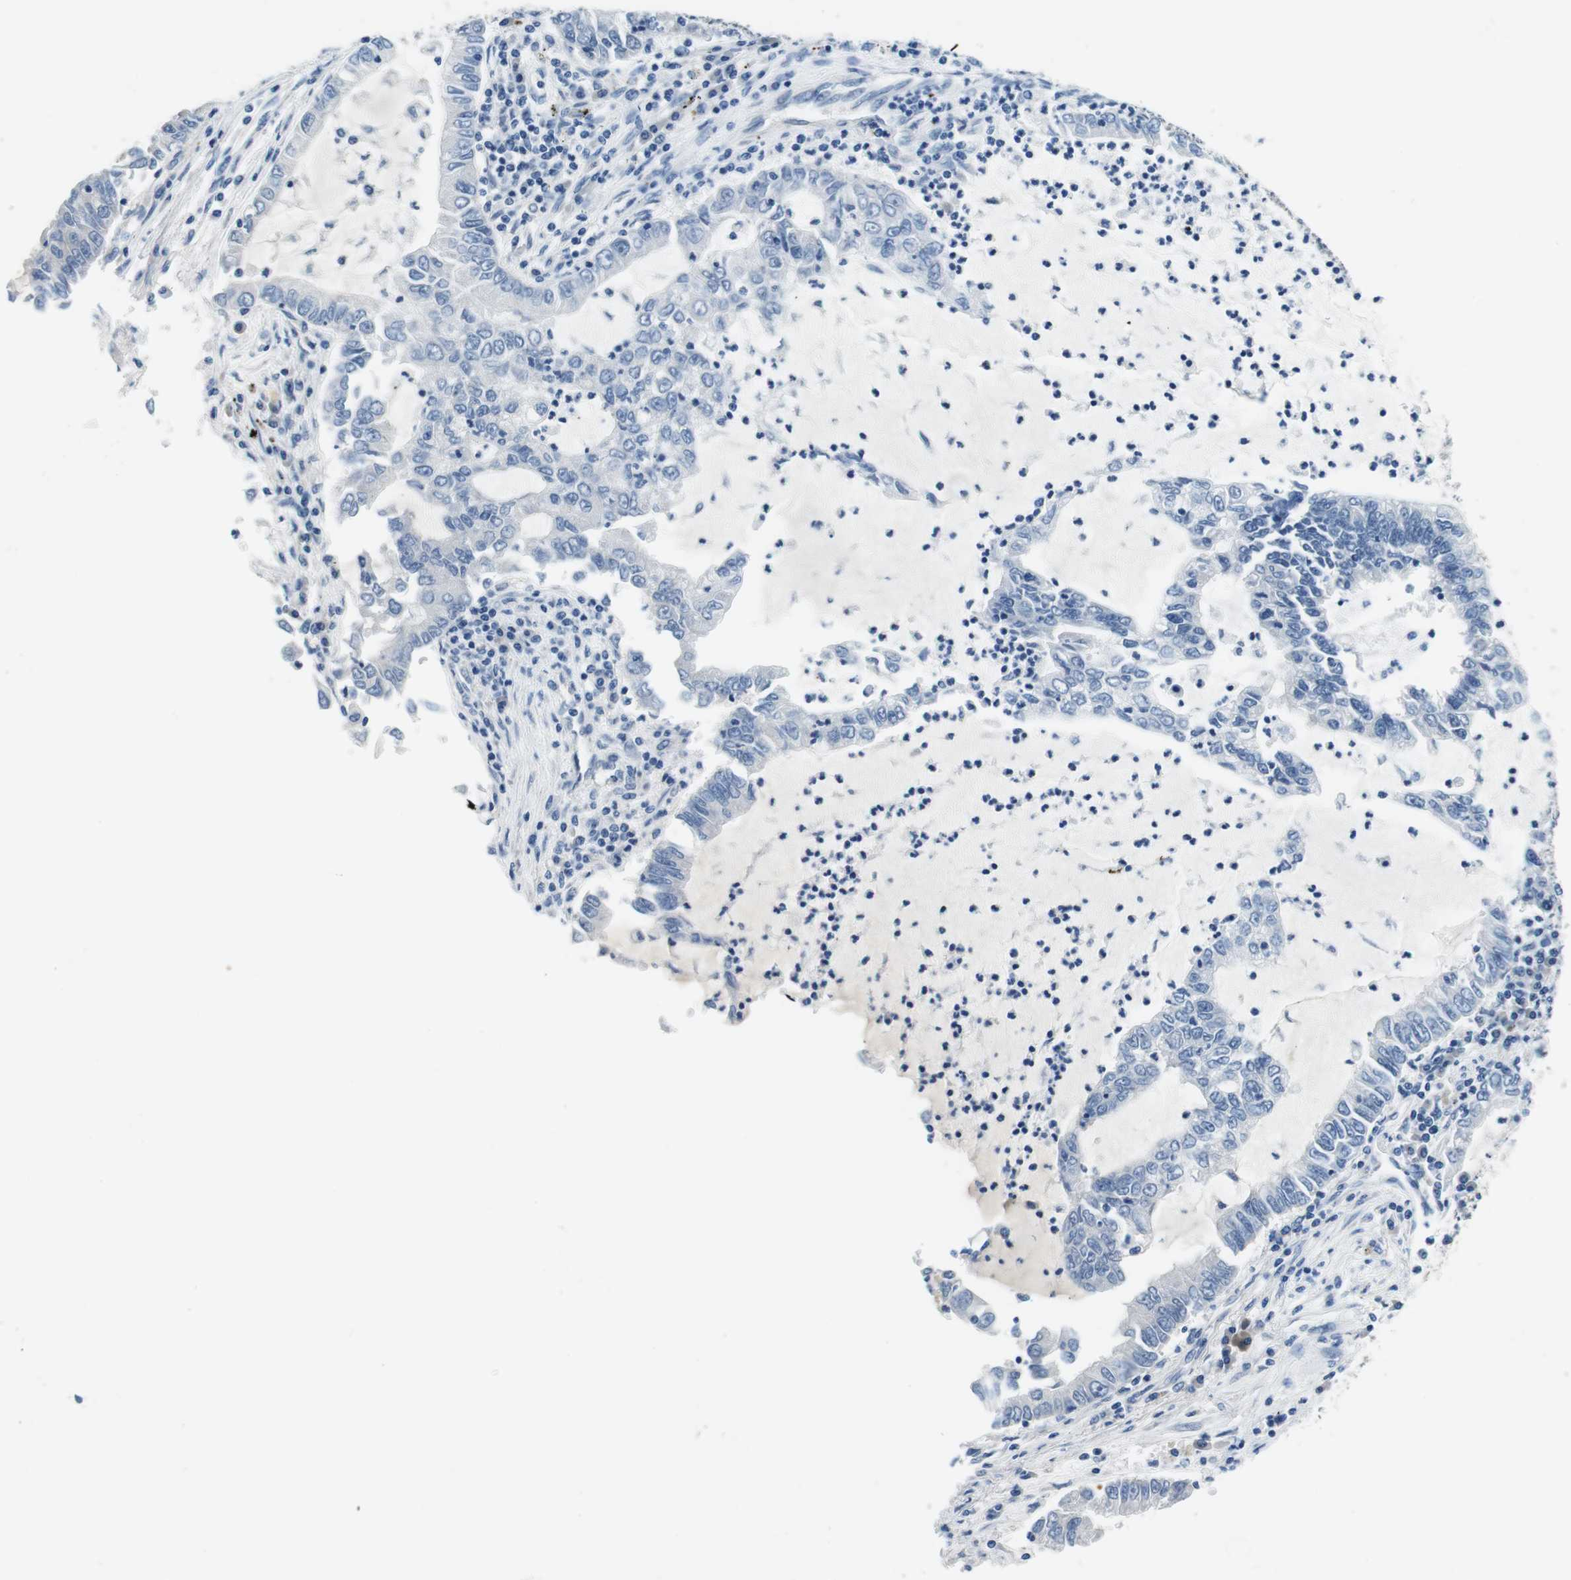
{"staining": {"intensity": "negative", "quantity": "none", "location": "none"}, "tissue": "lung cancer", "cell_type": "Tumor cells", "image_type": "cancer", "snomed": [{"axis": "morphology", "description": "Adenocarcinoma, NOS"}, {"axis": "topography", "description": "Lung"}], "caption": "This is an IHC histopathology image of human lung adenocarcinoma. There is no expression in tumor cells.", "gene": "EIF2B5", "patient": {"sex": "female", "age": 51}}